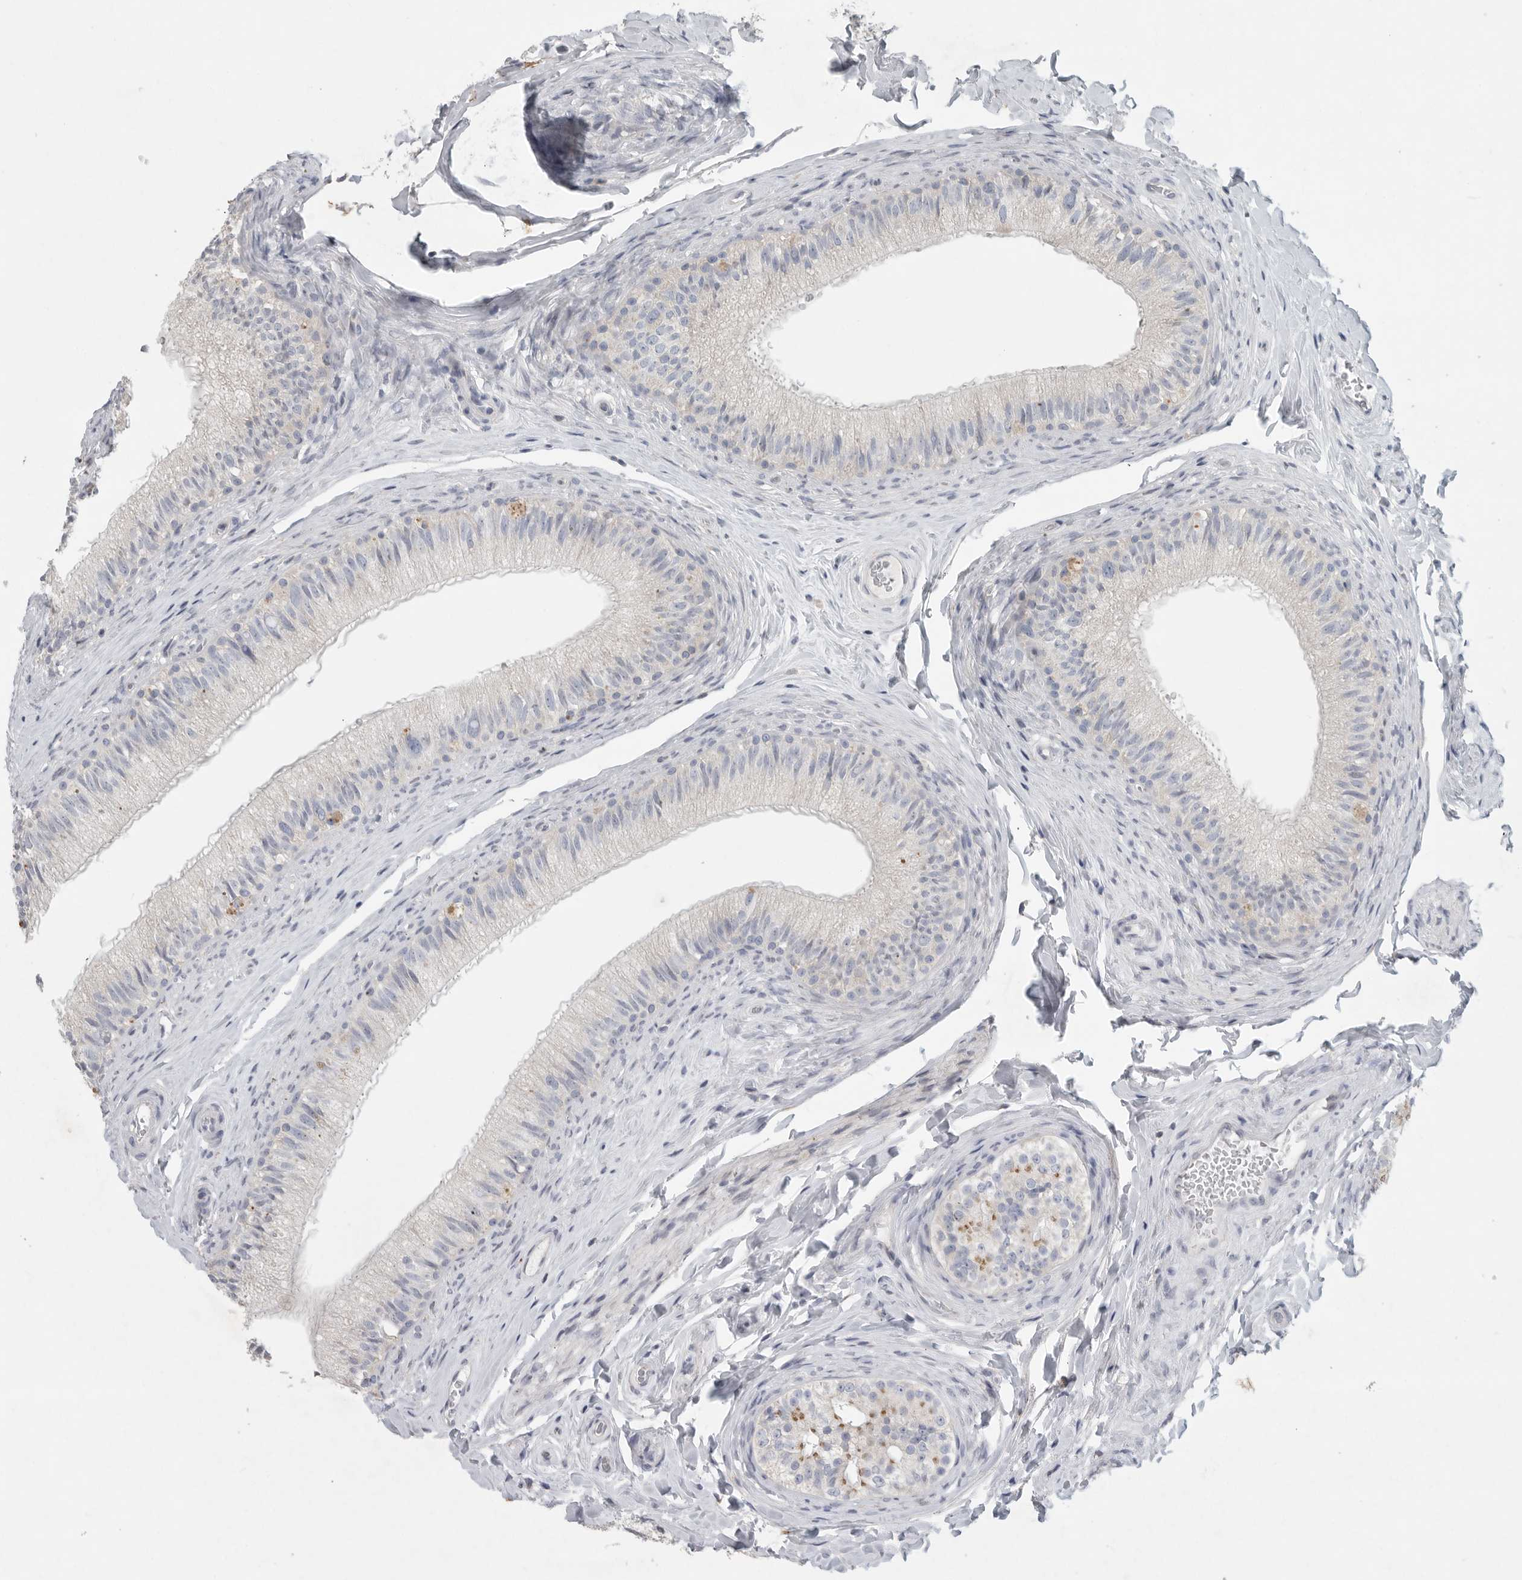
{"staining": {"intensity": "negative", "quantity": "none", "location": "none"}, "tissue": "epididymis", "cell_type": "Glandular cells", "image_type": "normal", "snomed": [{"axis": "morphology", "description": "Normal tissue, NOS"}, {"axis": "topography", "description": "Epididymis"}], "caption": "The image reveals no significant positivity in glandular cells of epididymis. Nuclei are stained in blue.", "gene": "TMEM69", "patient": {"sex": "male", "age": 49}}